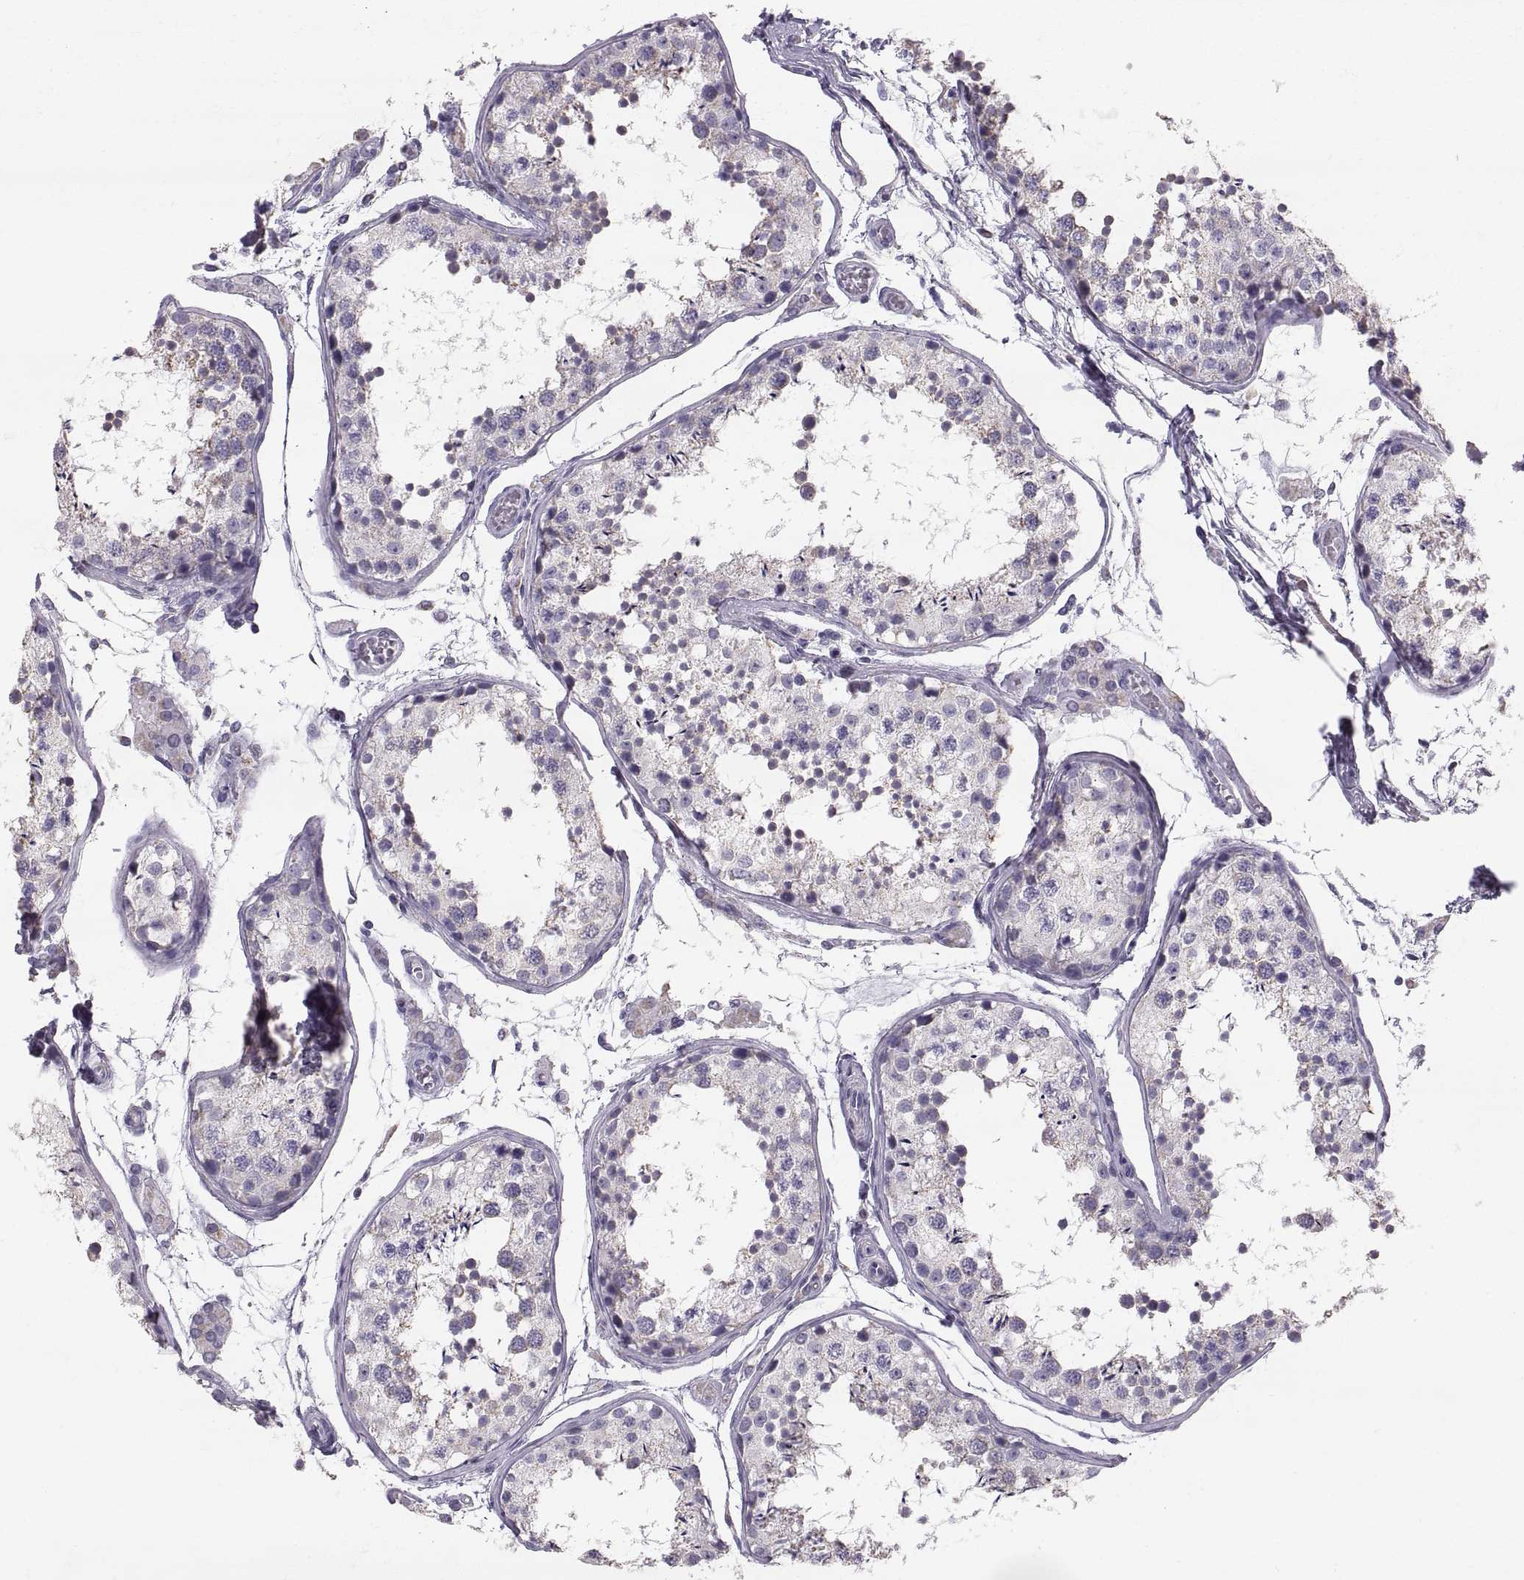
{"staining": {"intensity": "weak", "quantity": "<25%", "location": "cytoplasmic/membranous"}, "tissue": "testis", "cell_type": "Cells in seminiferous ducts", "image_type": "normal", "snomed": [{"axis": "morphology", "description": "Normal tissue, NOS"}, {"axis": "topography", "description": "Testis"}], "caption": "This is an immunohistochemistry image of normal human testis. There is no staining in cells in seminiferous ducts.", "gene": "STMND1", "patient": {"sex": "male", "age": 29}}